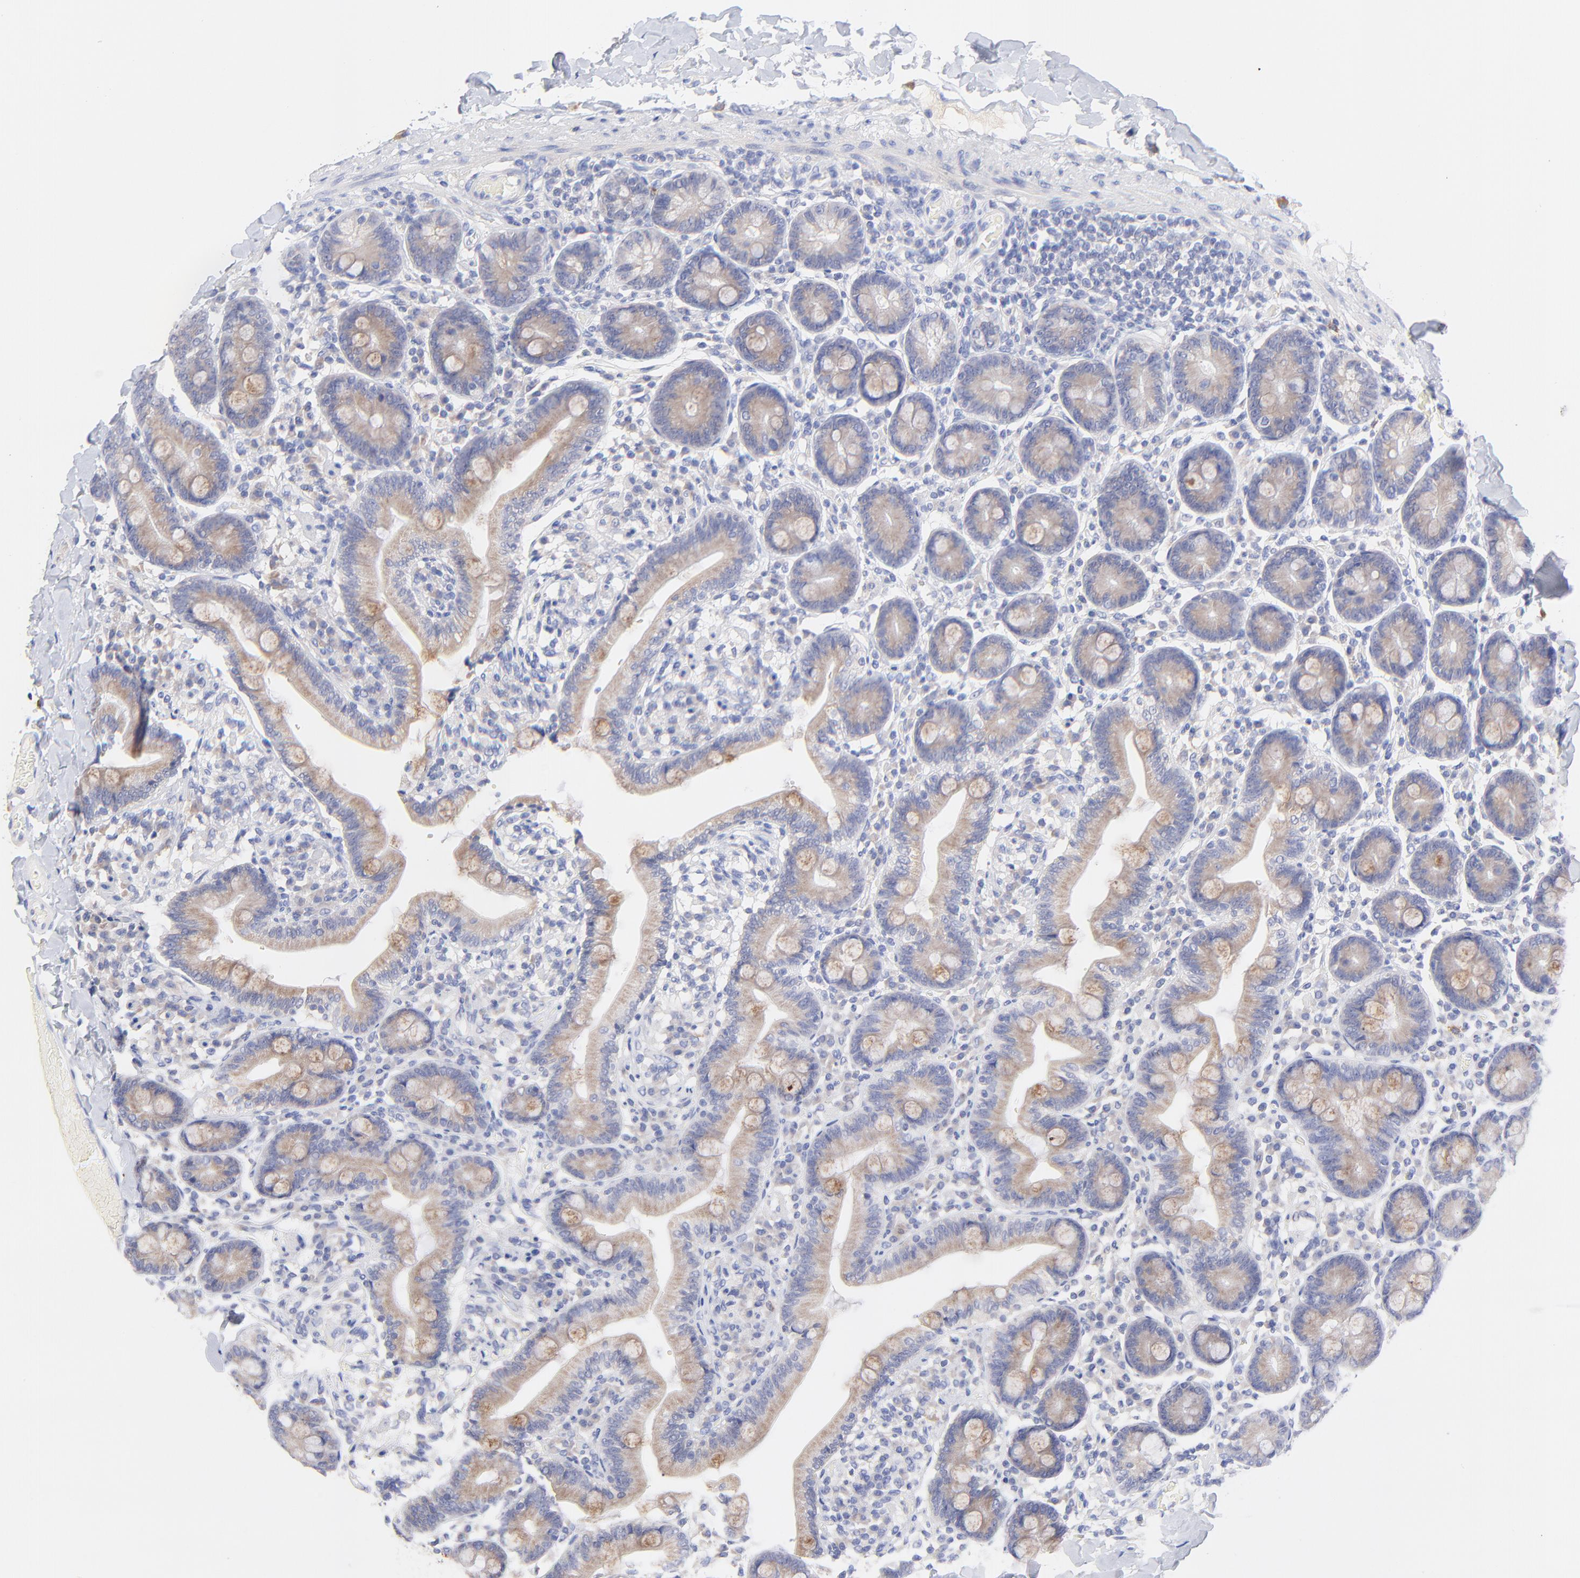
{"staining": {"intensity": "moderate", "quantity": ">75%", "location": "cytoplasmic/membranous"}, "tissue": "duodenum", "cell_type": "Glandular cells", "image_type": "normal", "snomed": [{"axis": "morphology", "description": "Normal tissue, NOS"}, {"axis": "topography", "description": "Duodenum"}], "caption": "DAB (3,3'-diaminobenzidine) immunohistochemical staining of benign duodenum reveals moderate cytoplasmic/membranous protein positivity in approximately >75% of glandular cells.", "gene": "EBP", "patient": {"sex": "male", "age": 66}}